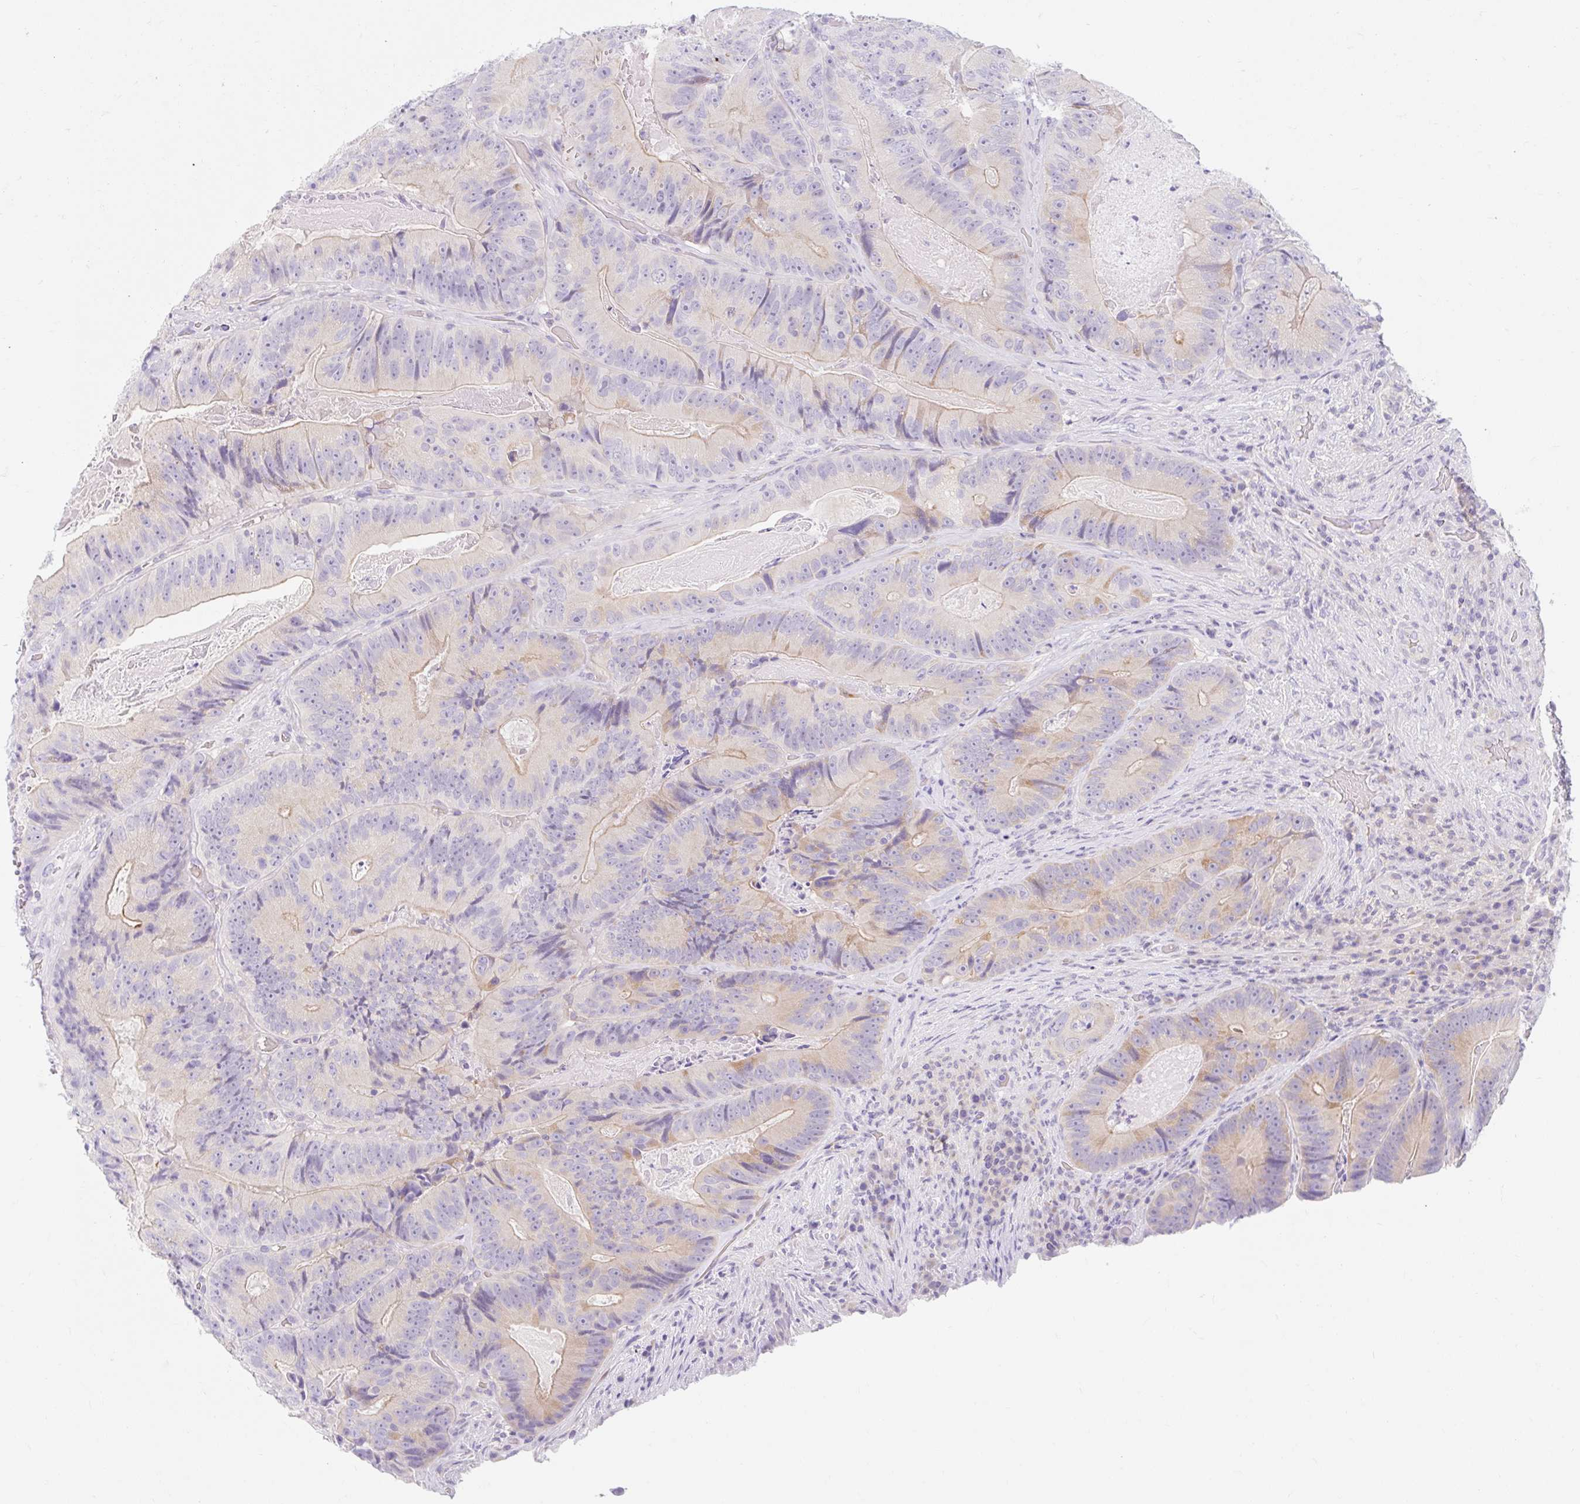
{"staining": {"intensity": "negative", "quantity": "none", "location": "none"}, "tissue": "colorectal cancer", "cell_type": "Tumor cells", "image_type": "cancer", "snomed": [{"axis": "morphology", "description": "Adenocarcinoma, NOS"}, {"axis": "topography", "description": "Colon"}], "caption": "Tumor cells show no significant staining in colorectal cancer.", "gene": "SLC28A1", "patient": {"sex": "female", "age": 86}}